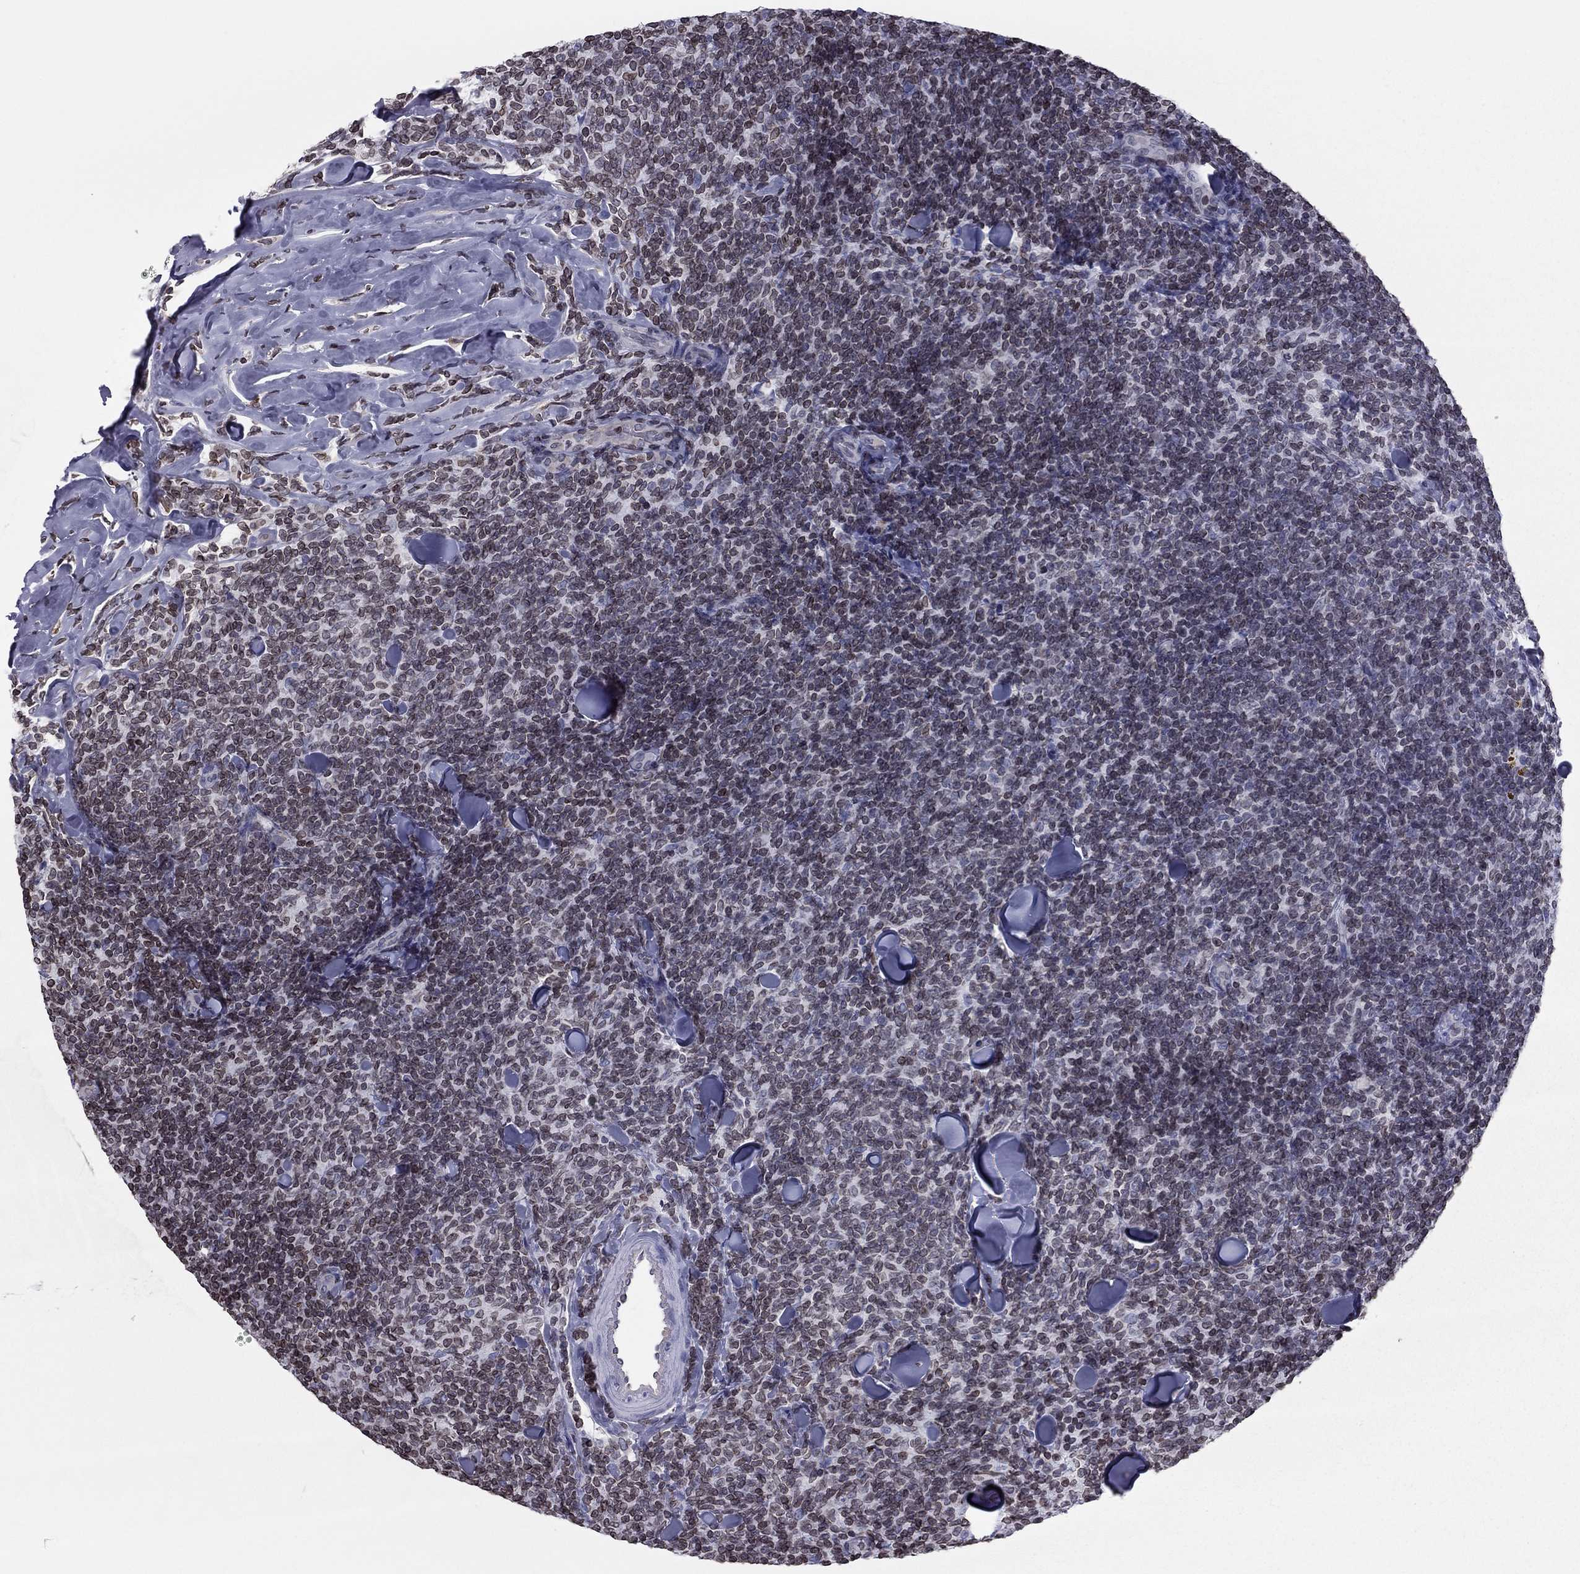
{"staining": {"intensity": "weak", "quantity": ">75%", "location": "cytoplasmic/membranous,nuclear"}, "tissue": "lymphoma", "cell_type": "Tumor cells", "image_type": "cancer", "snomed": [{"axis": "morphology", "description": "Malignant lymphoma, non-Hodgkin's type, Low grade"}, {"axis": "topography", "description": "Lymph node"}], "caption": "The photomicrograph reveals immunohistochemical staining of lymphoma. There is weak cytoplasmic/membranous and nuclear staining is present in approximately >75% of tumor cells. The protein is shown in brown color, while the nuclei are stained blue.", "gene": "ESPL1", "patient": {"sex": "female", "age": 56}}